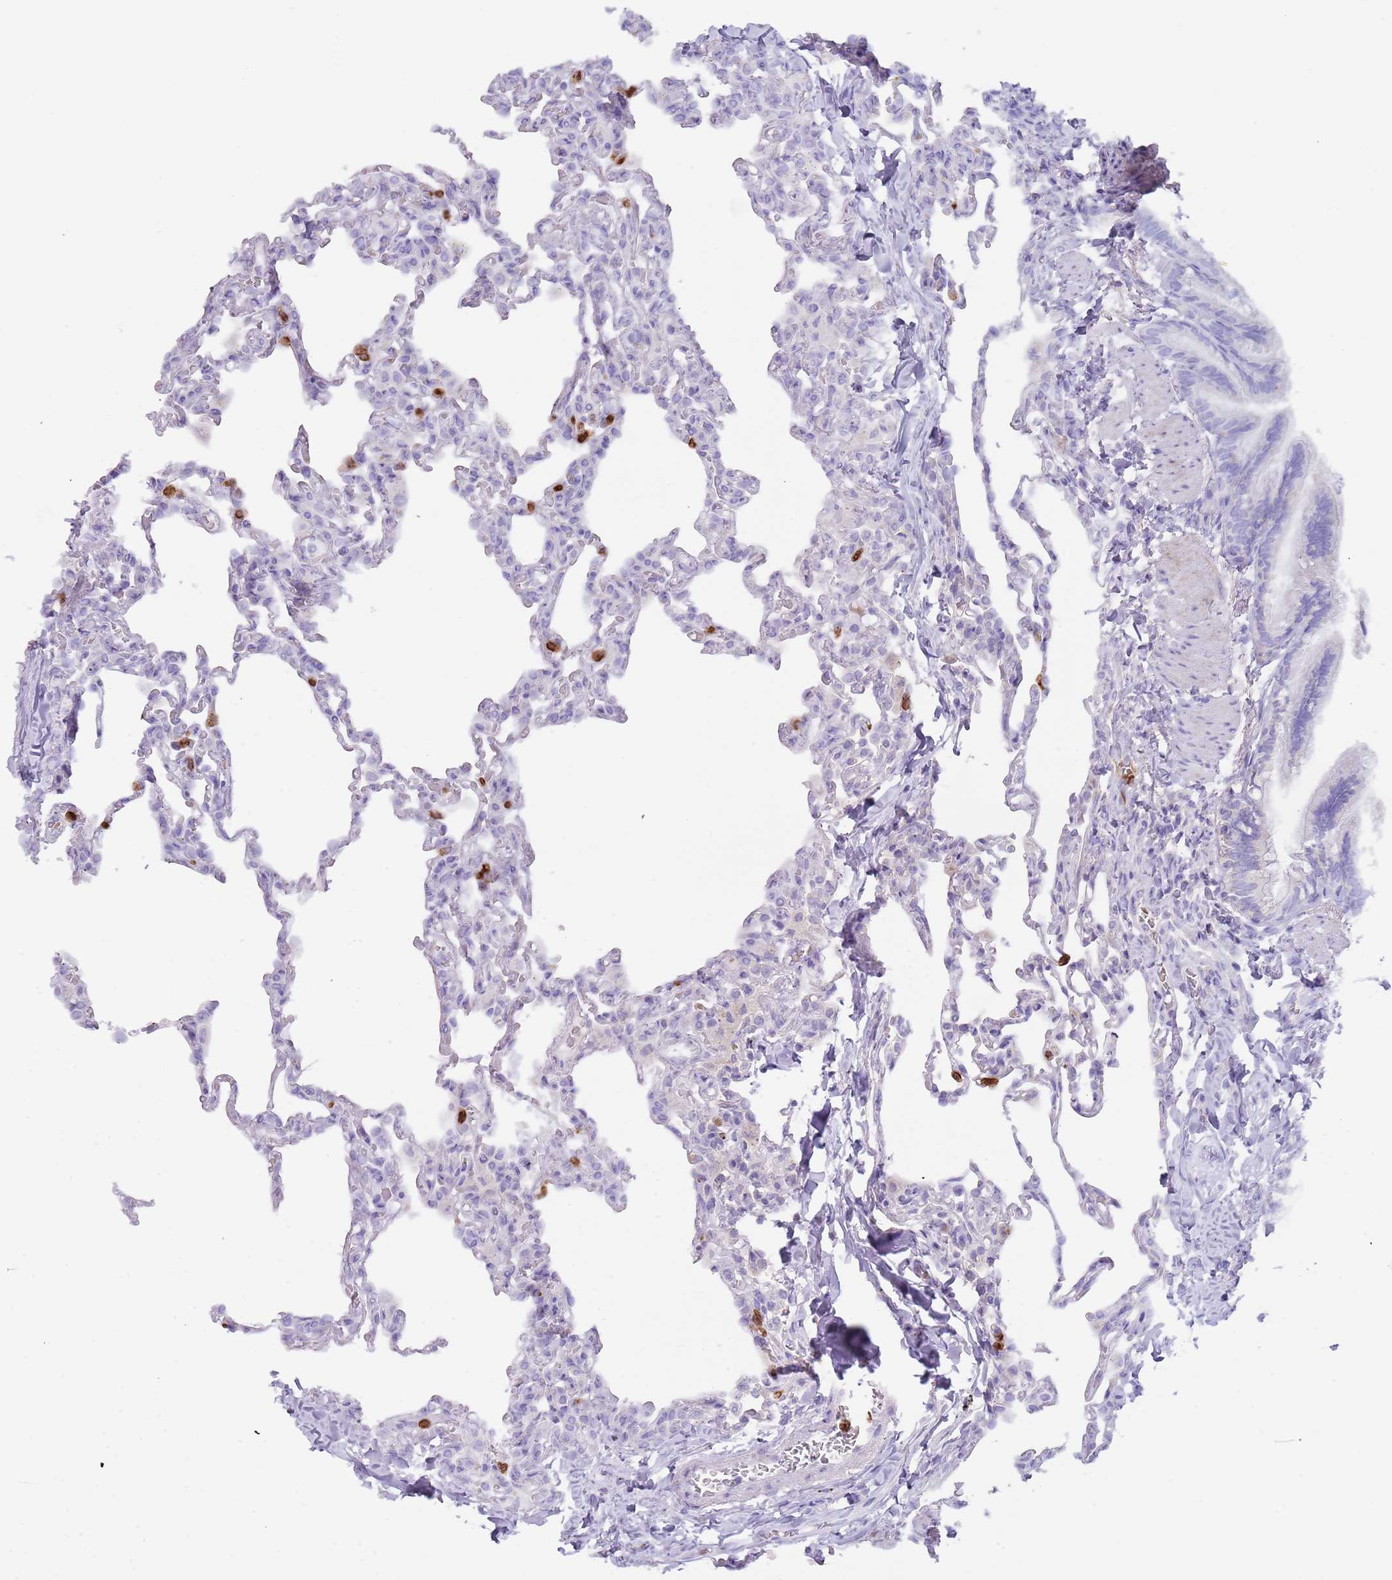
{"staining": {"intensity": "negative", "quantity": "none", "location": "none"}, "tissue": "lung", "cell_type": "Alveolar cells", "image_type": "normal", "snomed": [{"axis": "morphology", "description": "Normal tissue, NOS"}, {"axis": "topography", "description": "Lung"}], "caption": "DAB immunohistochemical staining of benign lung reveals no significant positivity in alveolar cells. (Brightfield microscopy of DAB IHC at high magnification).", "gene": "TMEM251", "patient": {"sex": "male", "age": 20}}